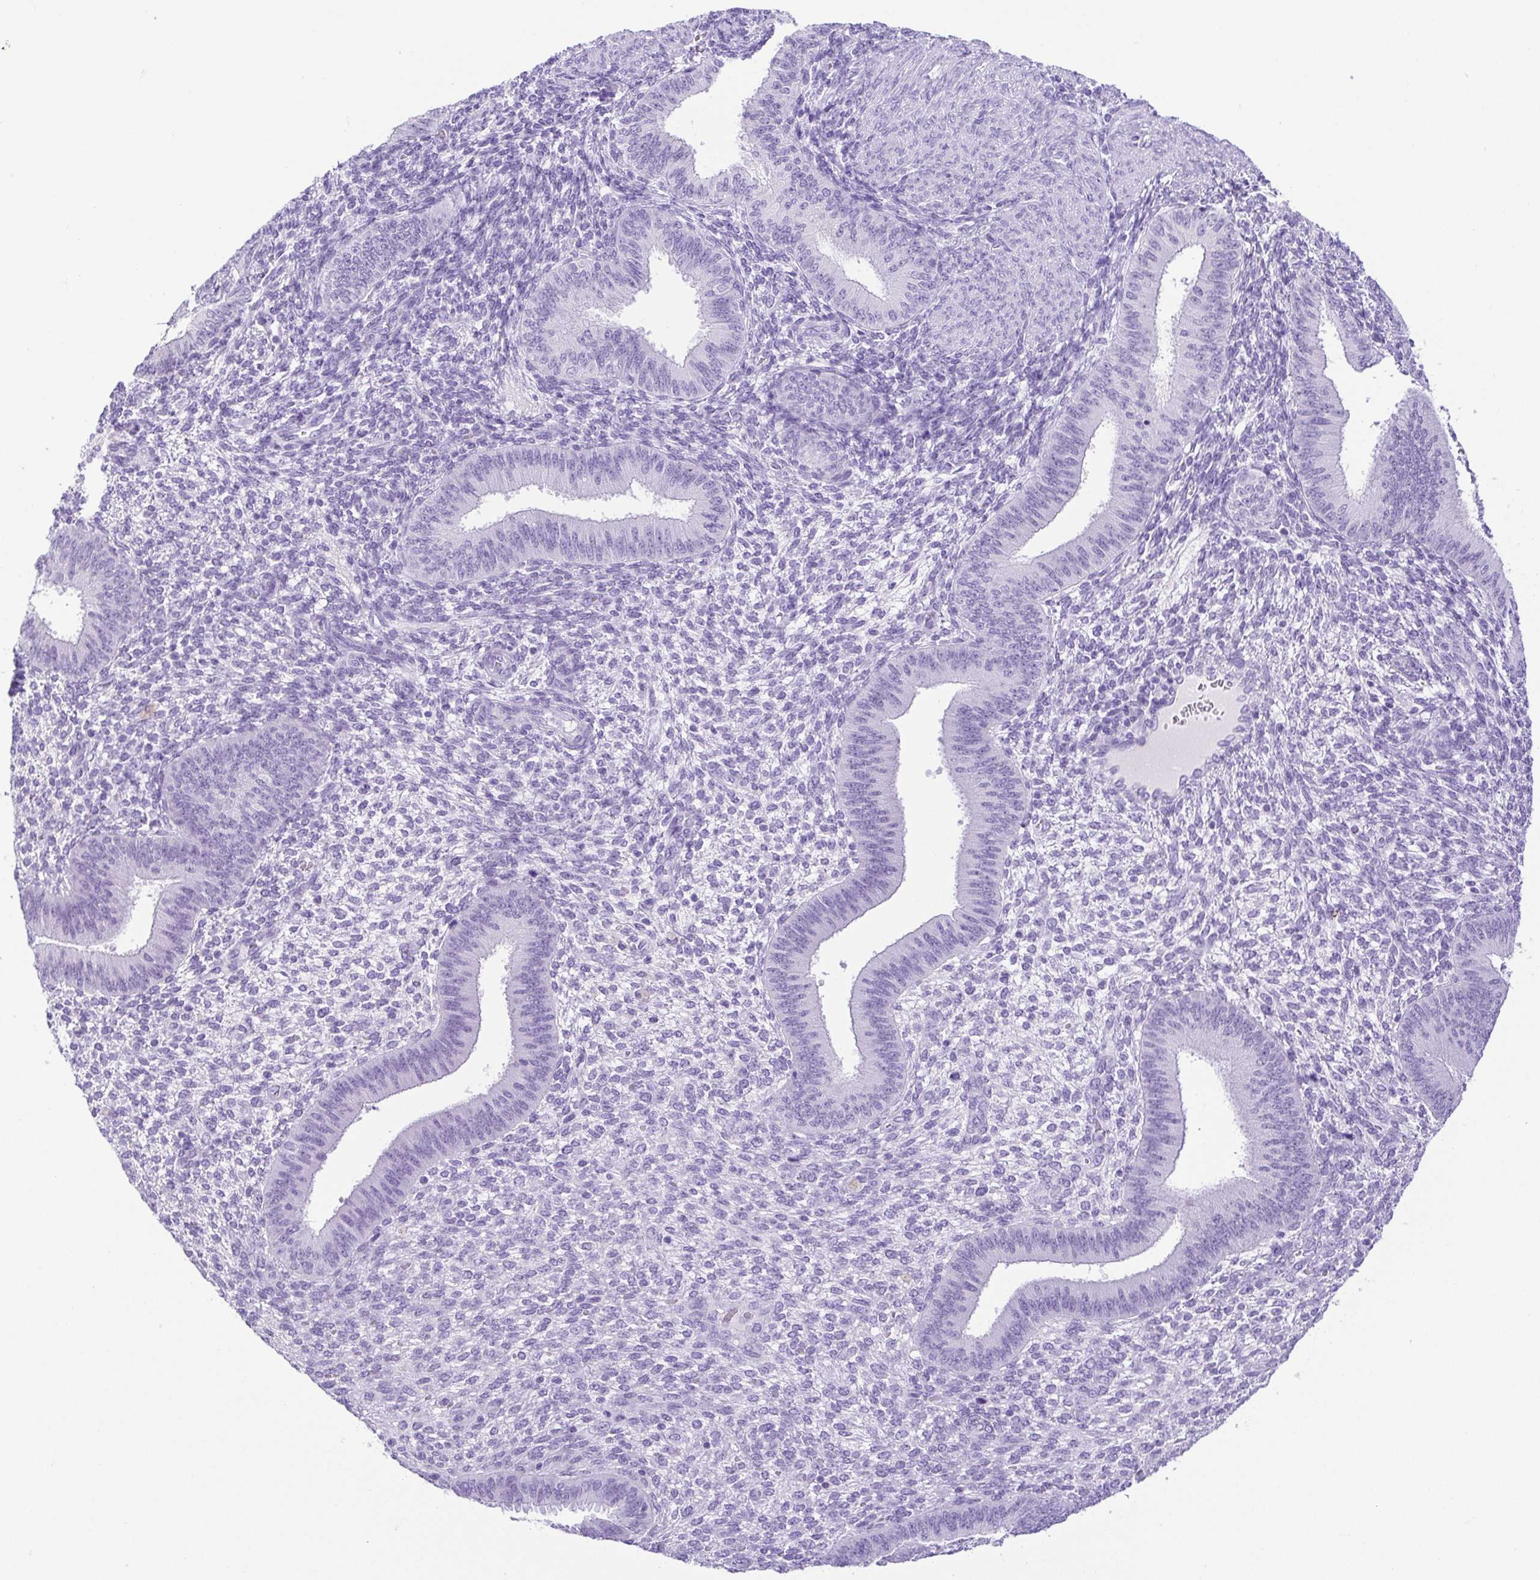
{"staining": {"intensity": "negative", "quantity": "none", "location": "none"}, "tissue": "endometrium", "cell_type": "Cells in endometrial stroma", "image_type": "normal", "snomed": [{"axis": "morphology", "description": "Normal tissue, NOS"}, {"axis": "topography", "description": "Endometrium"}], "caption": "Endometrium stained for a protein using immunohistochemistry (IHC) demonstrates no positivity cells in endometrial stroma.", "gene": "CDSN", "patient": {"sex": "female", "age": 39}}